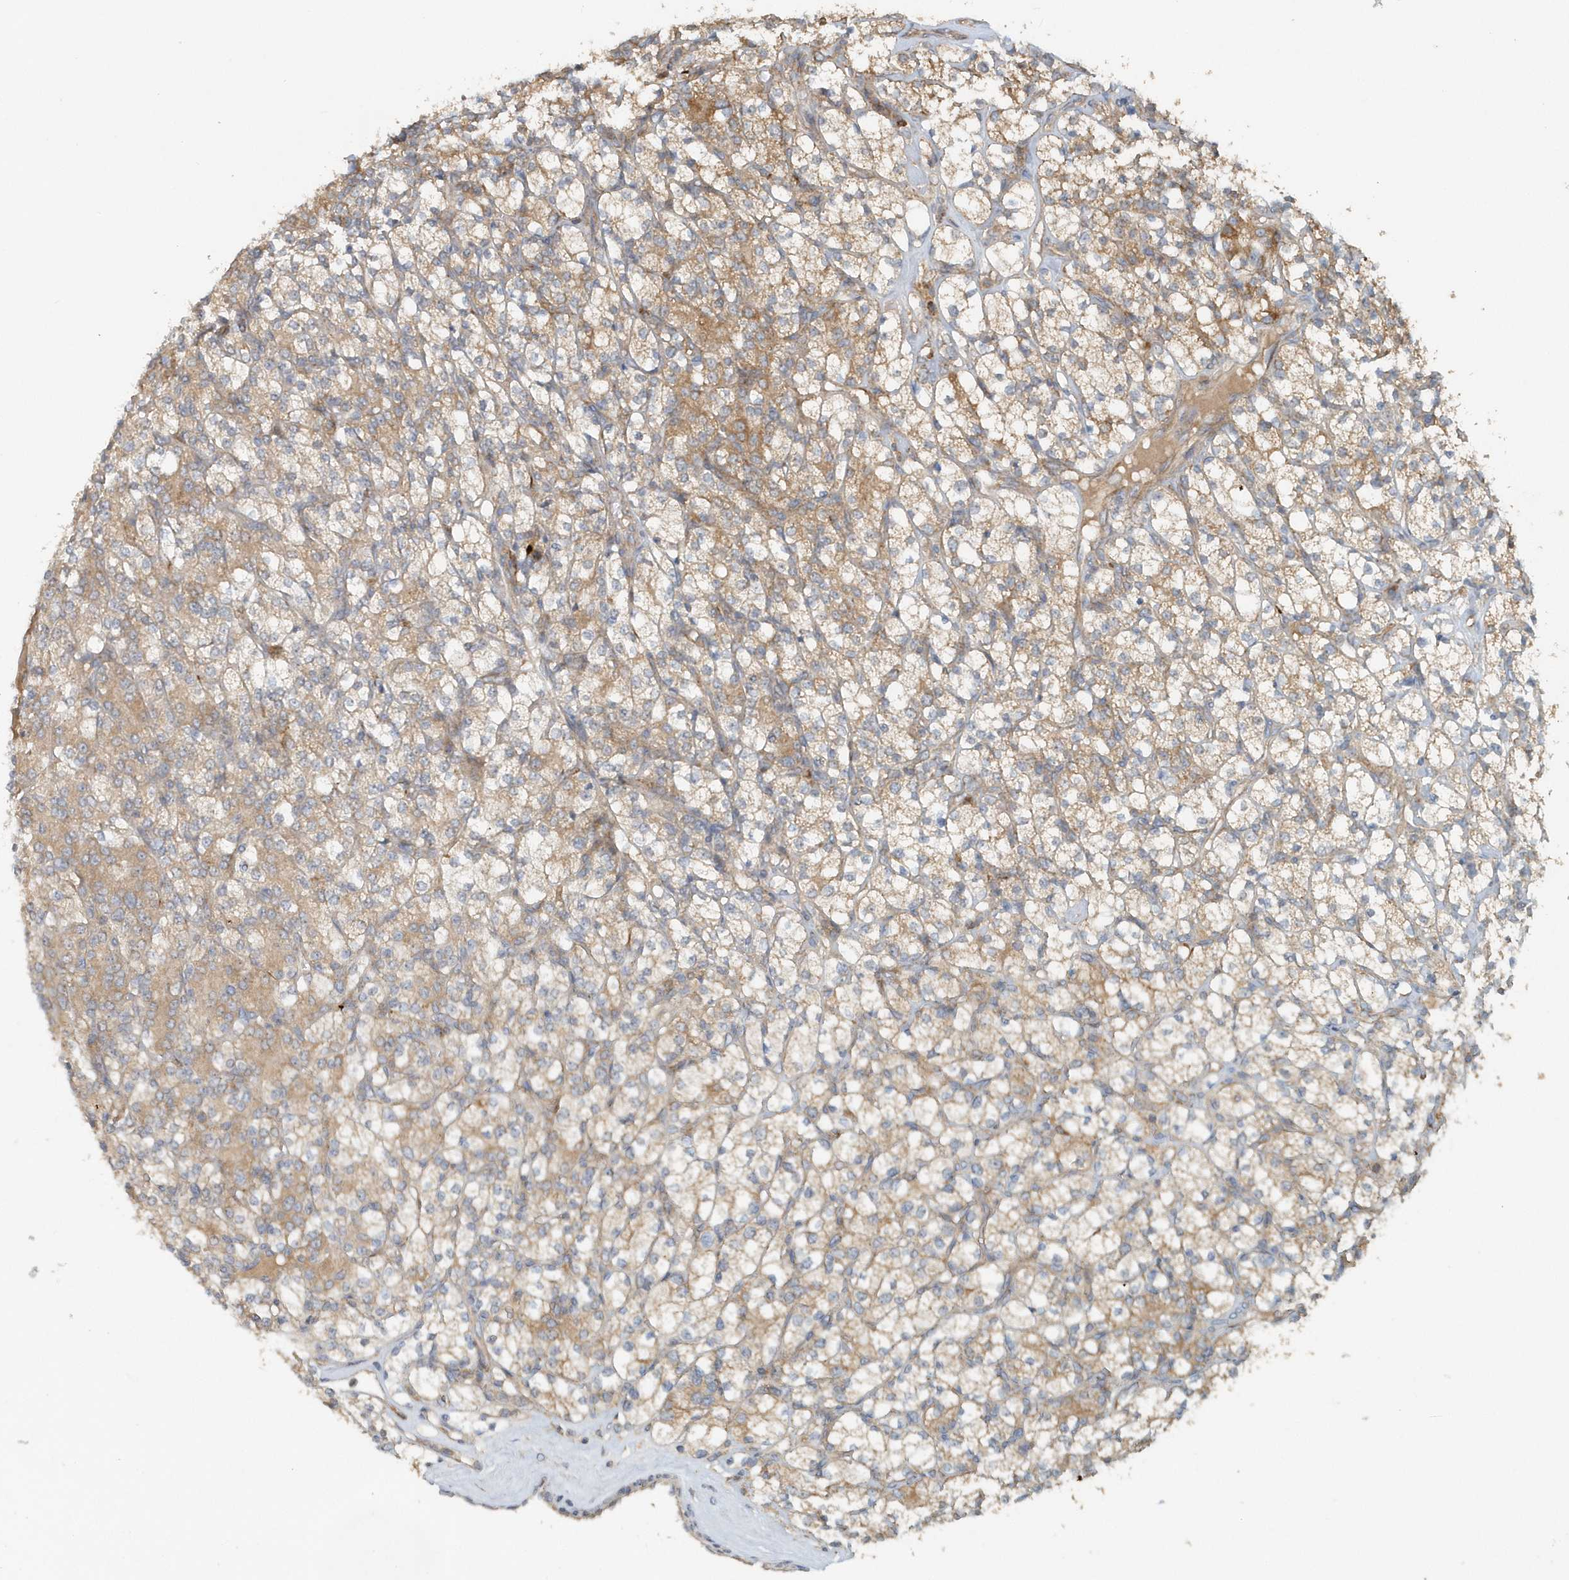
{"staining": {"intensity": "moderate", "quantity": ">75%", "location": "cytoplasmic/membranous"}, "tissue": "renal cancer", "cell_type": "Tumor cells", "image_type": "cancer", "snomed": [{"axis": "morphology", "description": "Adenocarcinoma, NOS"}, {"axis": "topography", "description": "Kidney"}], "caption": "A brown stain shows moderate cytoplasmic/membranous expression of a protein in renal cancer (adenocarcinoma) tumor cells. The protein is stained brown, and the nuclei are stained in blue (DAB (3,3'-diaminobenzidine) IHC with brightfield microscopy, high magnification).", "gene": "MMUT", "patient": {"sex": "male", "age": 77}}